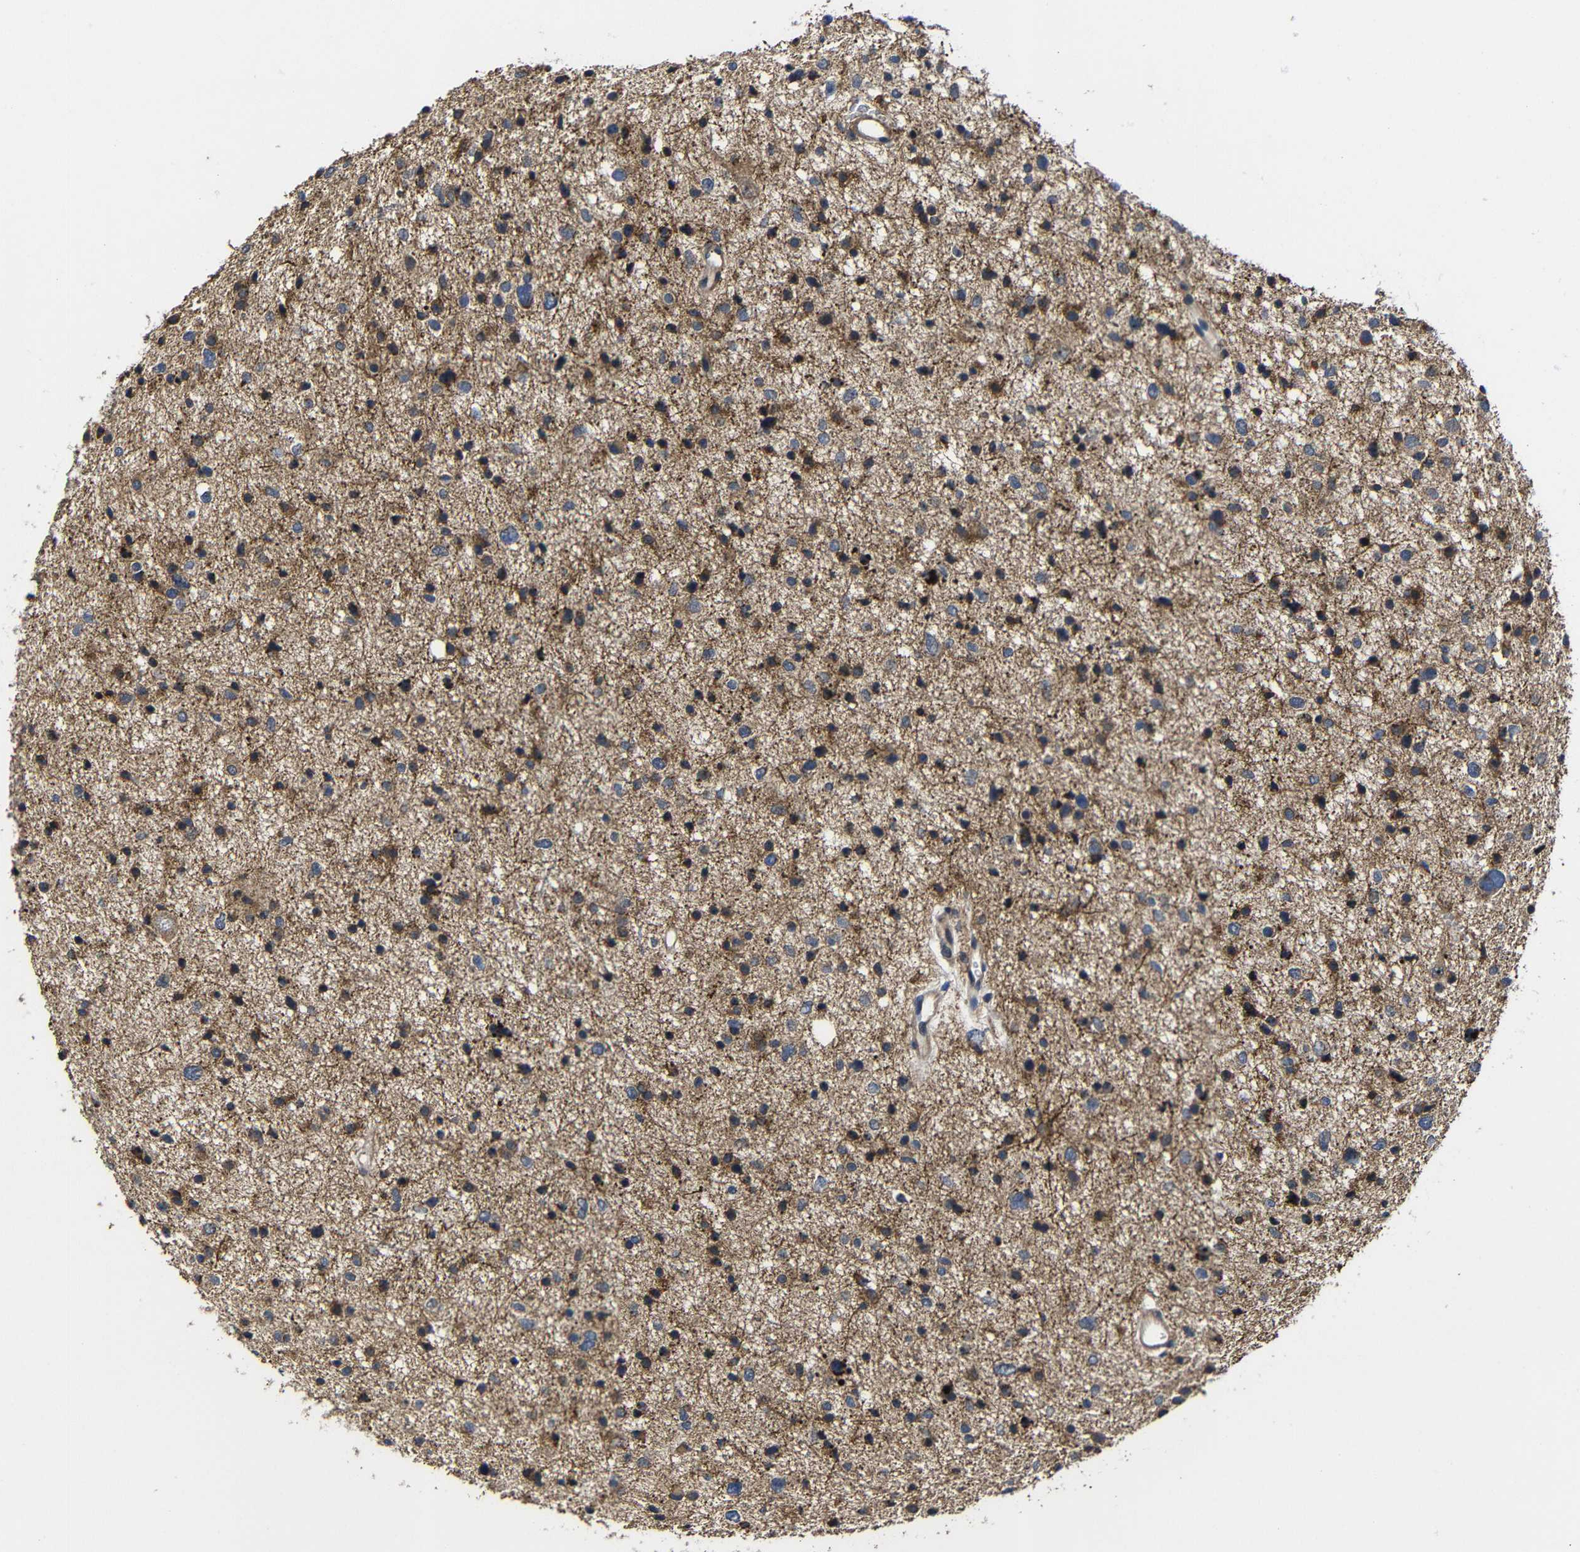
{"staining": {"intensity": "moderate", "quantity": ">75%", "location": "cytoplasmic/membranous"}, "tissue": "glioma", "cell_type": "Tumor cells", "image_type": "cancer", "snomed": [{"axis": "morphology", "description": "Glioma, malignant, Low grade"}, {"axis": "topography", "description": "Brain"}], "caption": "This histopathology image exhibits glioma stained with immunohistochemistry to label a protein in brown. The cytoplasmic/membranous of tumor cells show moderate positivity for the protein. Nuclei are counter-stained blue.", "gene": "LPAR5", "patient": {"sex": "female", "age": 37}}